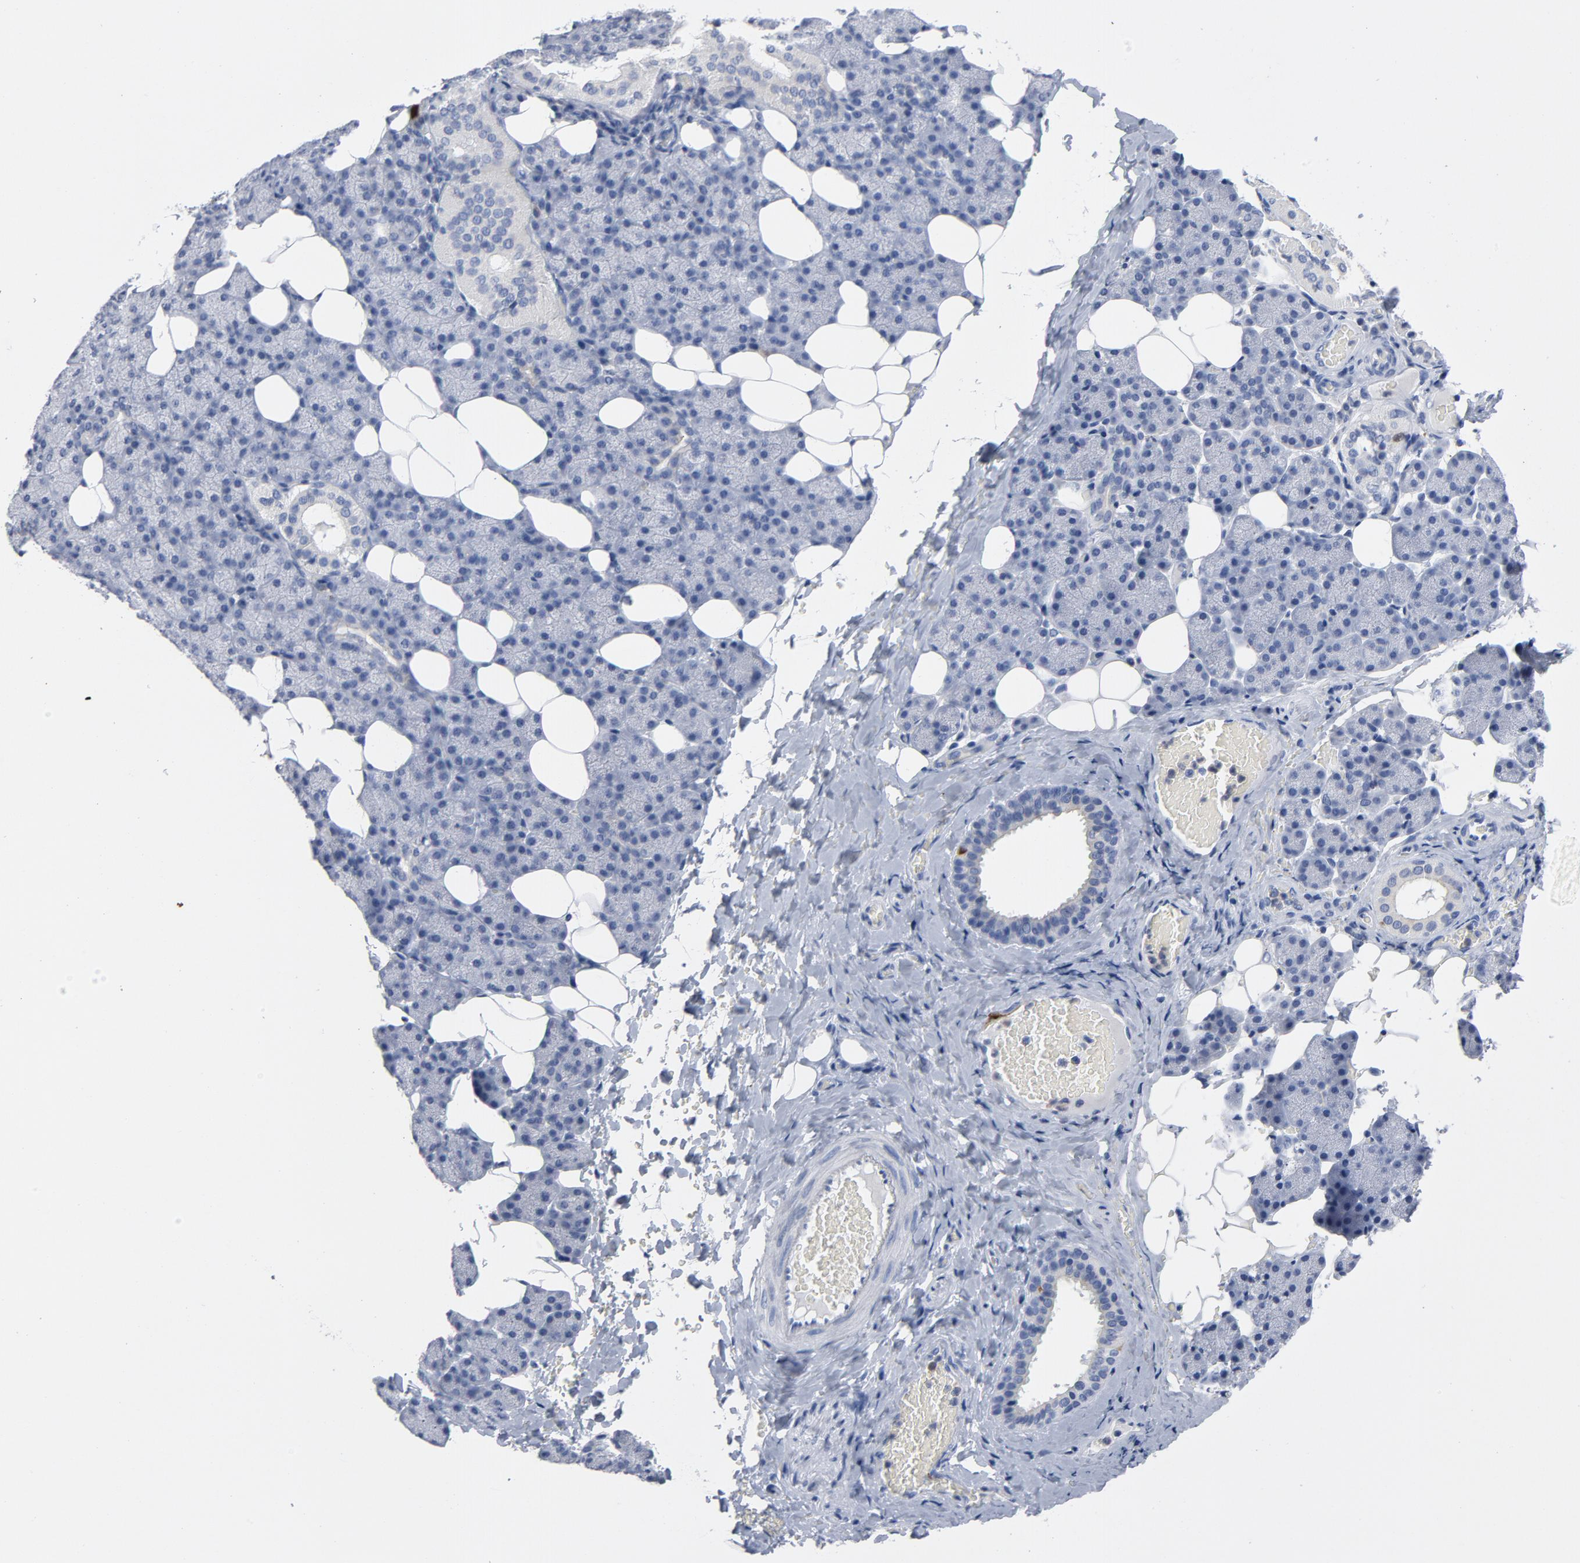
{"staining": {"intensity": "strong", "quantity": "<25%", "location": "nuclear"}, "tissue": "salivary gland", "cell_type": "Glandular cells", "image_type": "normal", "snomed": [{"axis": "morphology", "description": "Normal tissue, NOS"}, {"axis": "topography", "description": "Lymph node"}, {"axis": "topography", "description": "Salivary gland"}], "caption": "Protein expression analysis of unremarkable salivary gland shows strong nuclear expression in about <25% of glandular cells. Nuclei are stained in blue.", "gene": "CDC20", "patient": {"sex": "male", "age": 8}}